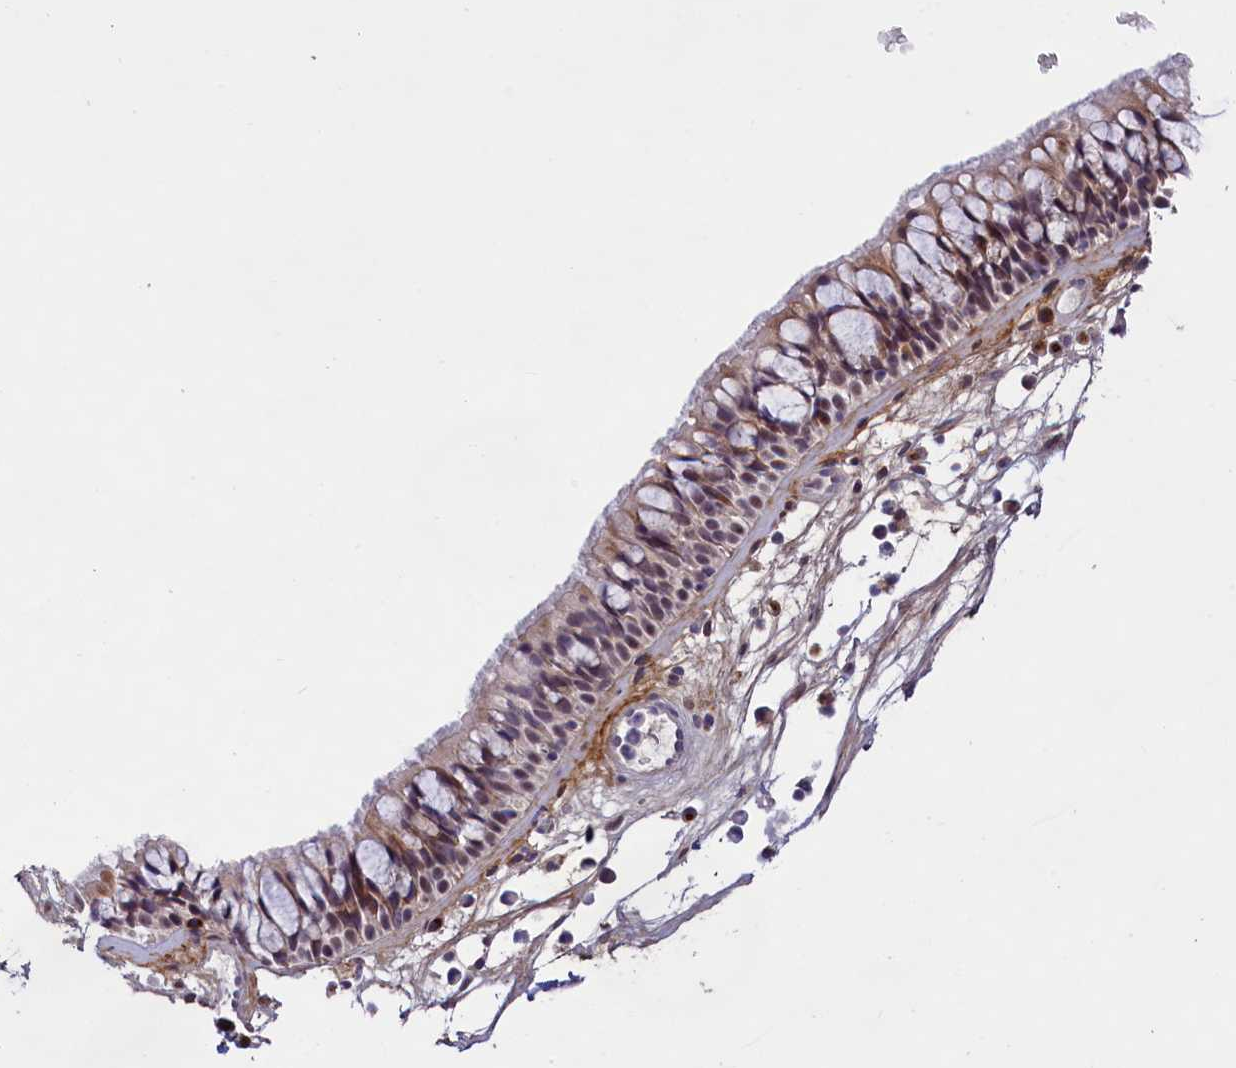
{"staining": {"intensity": "moderate", "quantity": "25%-75%", "location": "cytoplasmic/membranous"}, "tissue": "nasopharynx", "cell_type": "Respiratory epithelial cells", "image_type": "normal", "snomed": [{"axis": "morphology", "description": "Normal tissue, NOS"}, {"axis": "morphology", "description": "Inflammation, NOS"}, {"axis": "morphology", "description": "Malignant melanoma, Metastatic site"}, {"axis": "topography", "description": "Nasopharynx"}], "caption": "The immunohistochemical stain shows moderate cytoplasmic/membranous positivity in respiratory epithelial cells of benign nasopharynx. (DAB IHC with brightfield microscopy, high magnification).", "gene": "FBXO45", "patient": {"sex": "male", "age": 70}}